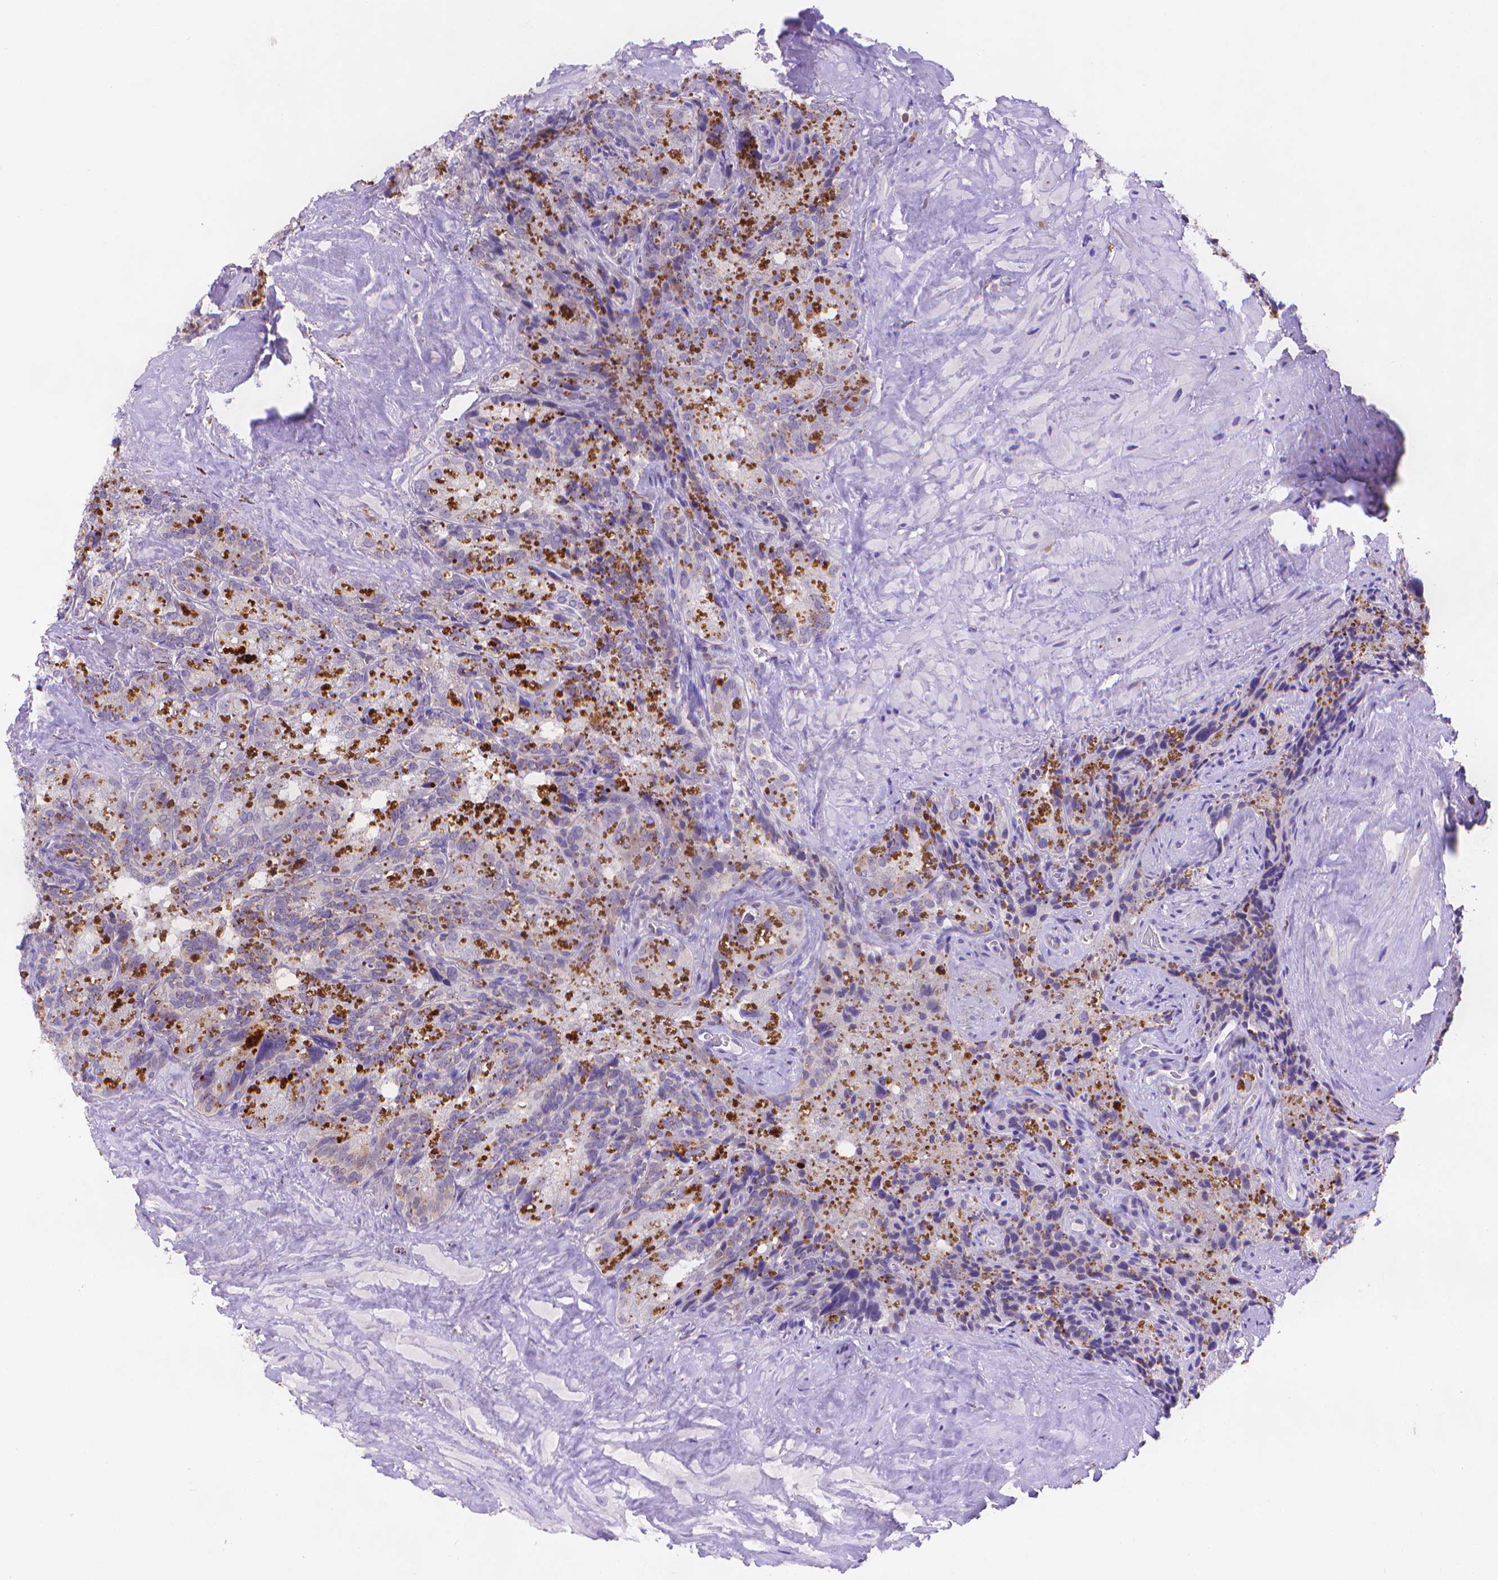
{"staining": {"intensity": "negative", "quantity": "none", "location": "none"}, "tissue": "seminal vesicle", "cell_type": "Glandular cells", "image_type": "normal", "snomed": [{"axis": "morphology", "description": "Normal tissue, NOS"}, {"axis": "topography", "description": "Prostate"}, {"axis": "topography", "description": "Seminal veicle"}], "caption": "A micrograph of human seminal vesicle is negative for staining in glandular cells. Brightfield microscopy of immunohistochemistry stained with DAB (brown) and hematoxylin (blue), captured at high magnification.", "gene": "FGD2", "patient": {"sex": "male", "age": 71}}